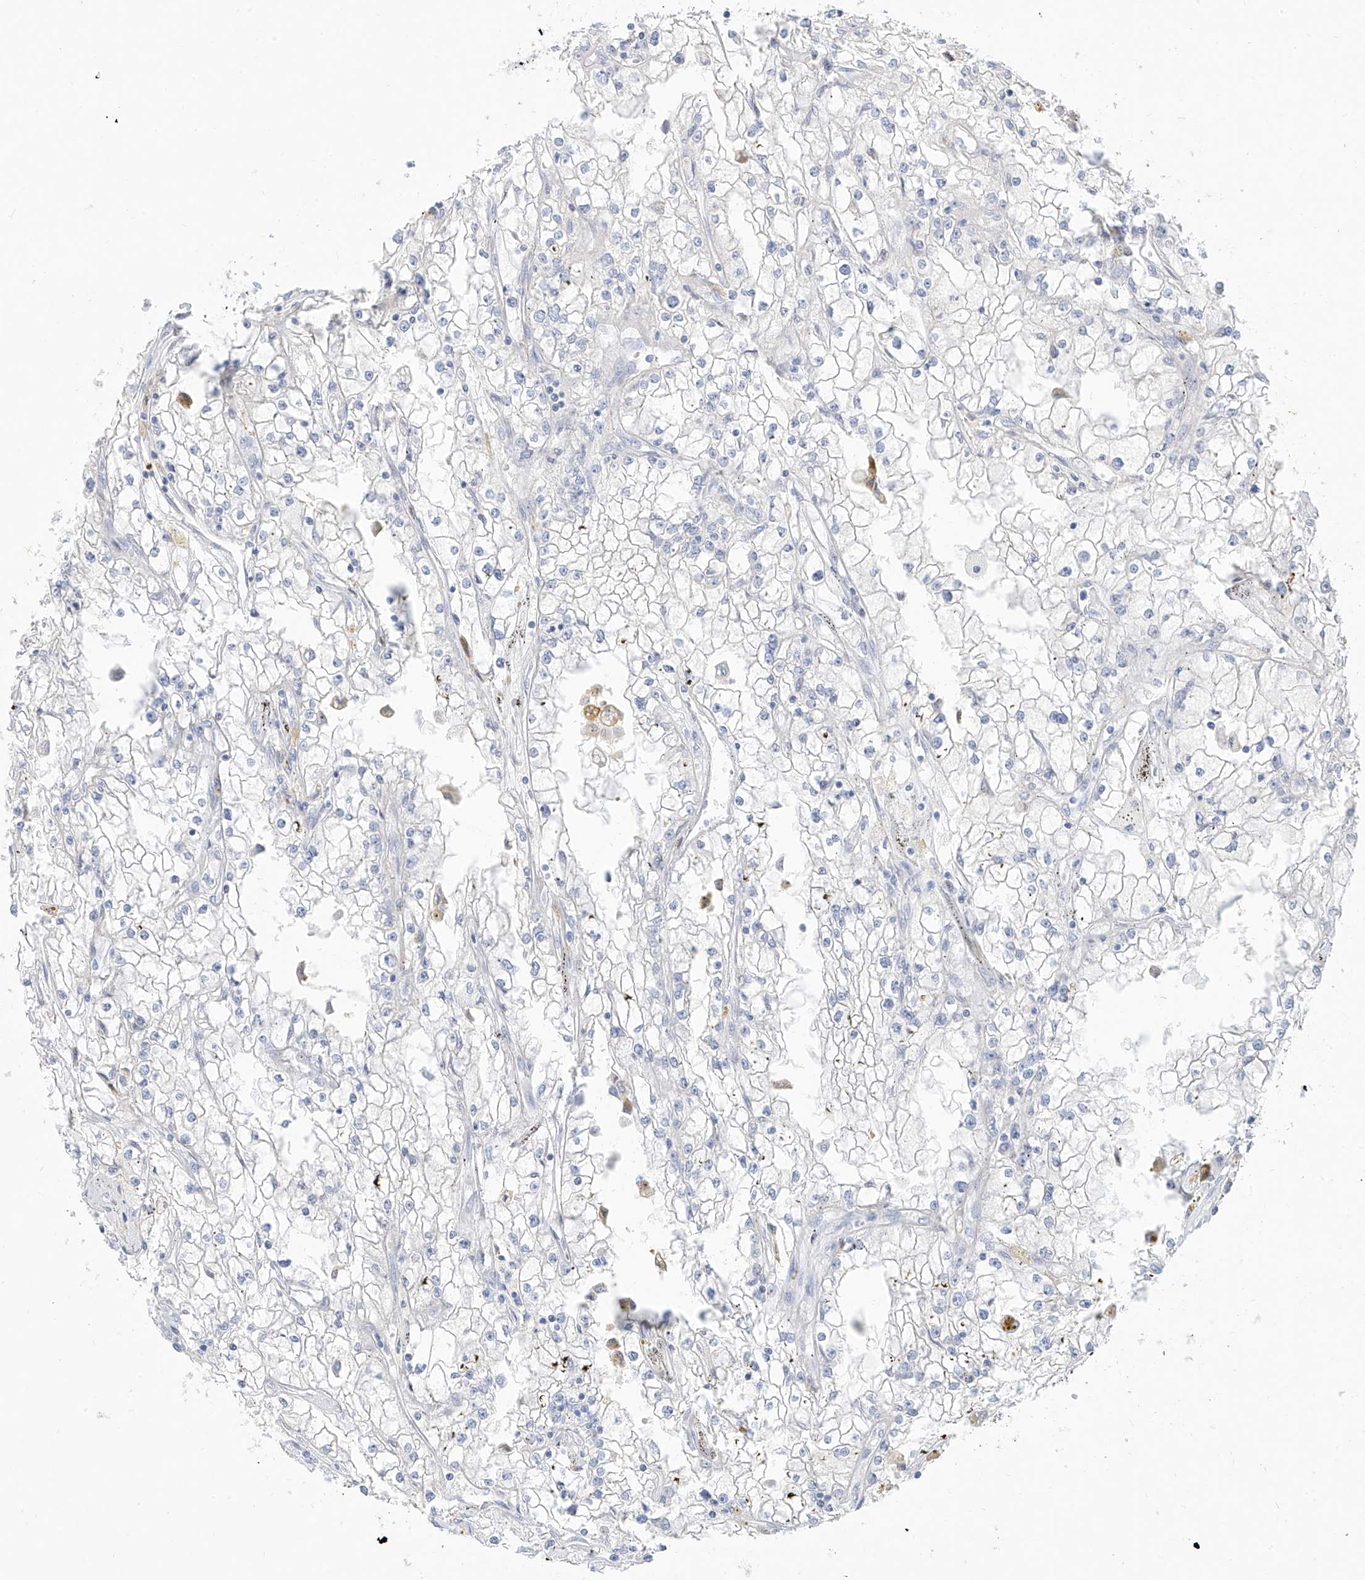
{"staining": {"intensity": "negative", "quantity": "none", "location": "none"}, "tissue": "renal cancer", "cell_type": "Tumor cells", "image_type": "cancer", "snomed": [{"axis": "morphology", "description": "Adenocarcinoma, NOS"}, {"axis": "topography", "description": "Kidney"}], "caption": "Immunohistochemical staining of human adenocarcinoma (renal) shows no significant staining in tumor cells.", "gene": "TGM4", "patient": {"sex": "male", "age": 56}}